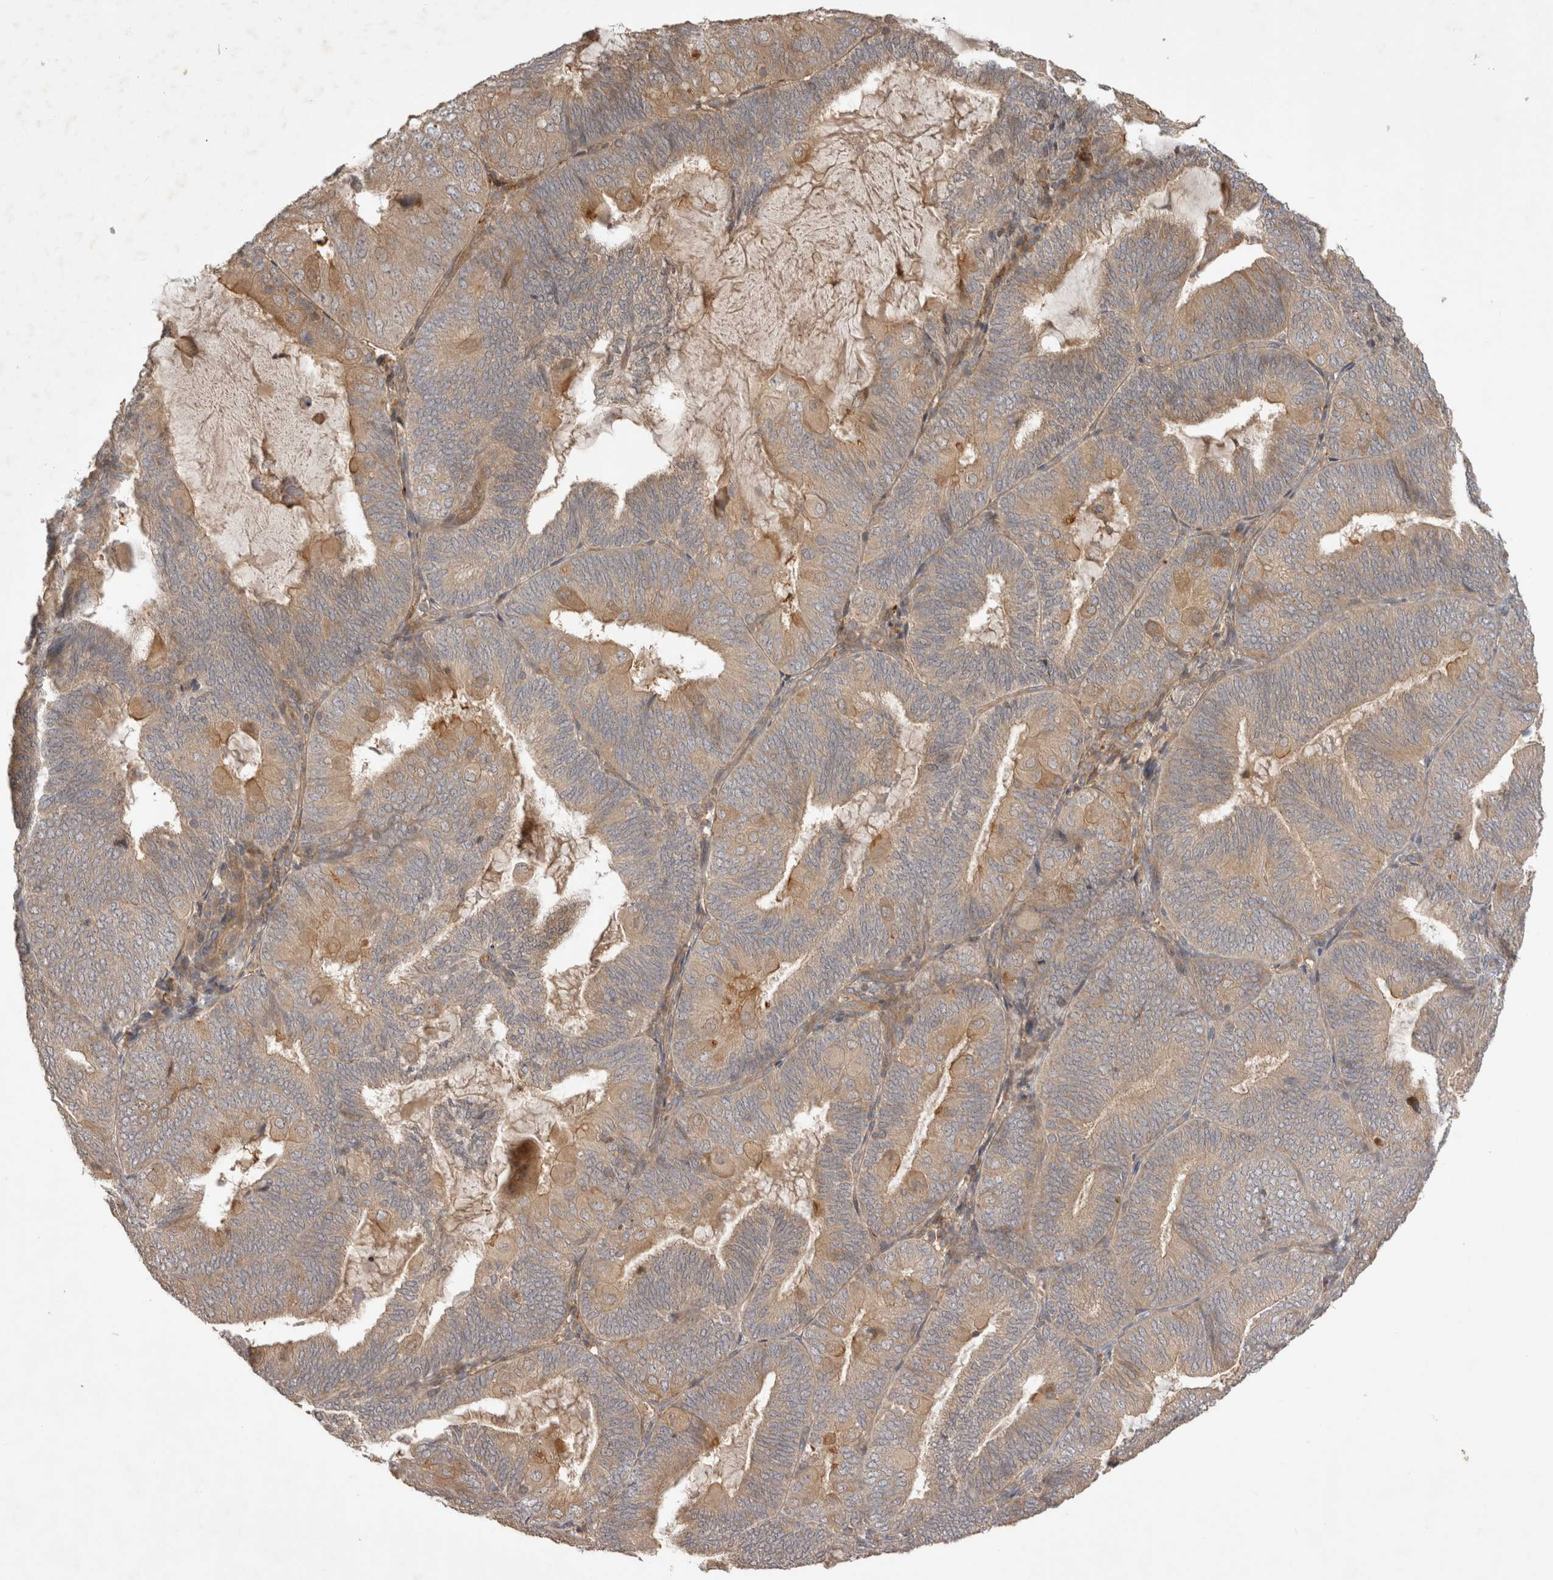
{"staining": {"intensity": "weak", "quantity": ">75%", "location": "cytoplasmic/membranous"}, "tissue": "endometrial cancer", "cell_type": "Tumor cells", "image_type": "cancer", "snomed": [{"axis": "morphology", "description": "Adenocarcinoma, NOS"}, {"axis": "topography", "description": "Endometrium"}], "caption": "Endometrial cancer stained with a brown dye exhibits weak cytoplasmic/membranous positive expression in approximately >75% of tumor cells.", "gene": "PPP1R42", "patient": {"sex": "female", "age": 81}}